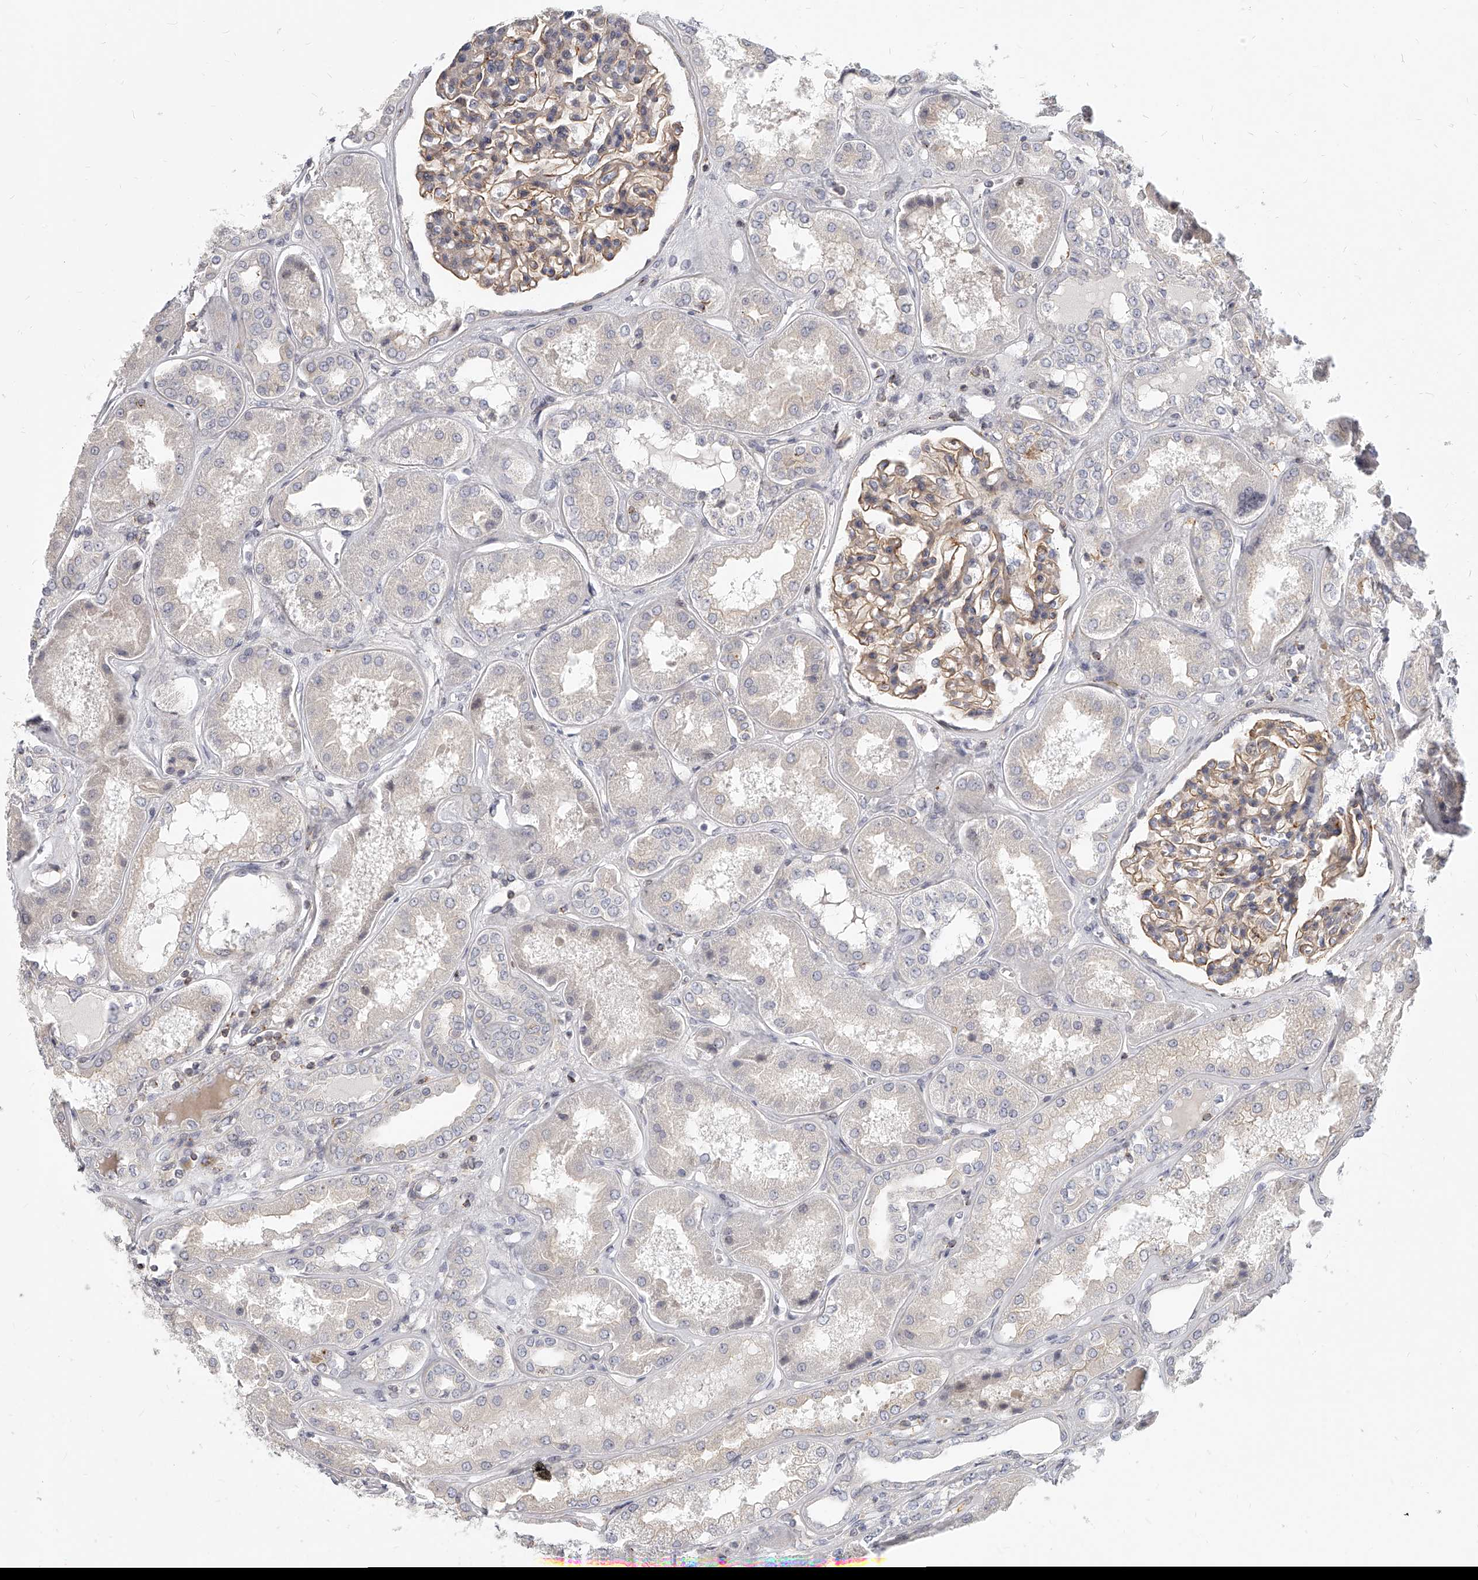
{"staining": {"intensity": "moderate", "quantity": ">75%", "location": "cytoplasmic/membranous"}, "tissue": "kidney", "cell_type": "Cells in glomeruli", "image_type": "normal", "snomed": [{"axis": "morphology", "description": "Normal tissue, NOS"}, {"axis": "topography", "description": "Kidney"}], "caption": "An image showing moderate cytoplasmic/membranous staining in approximately >75% of cells in glomeruli in normal kidney, as visualized by brown immunohistochemical staining.", "gene": "SLC37A1", "patient": {"sex": "female", "age": 56}}